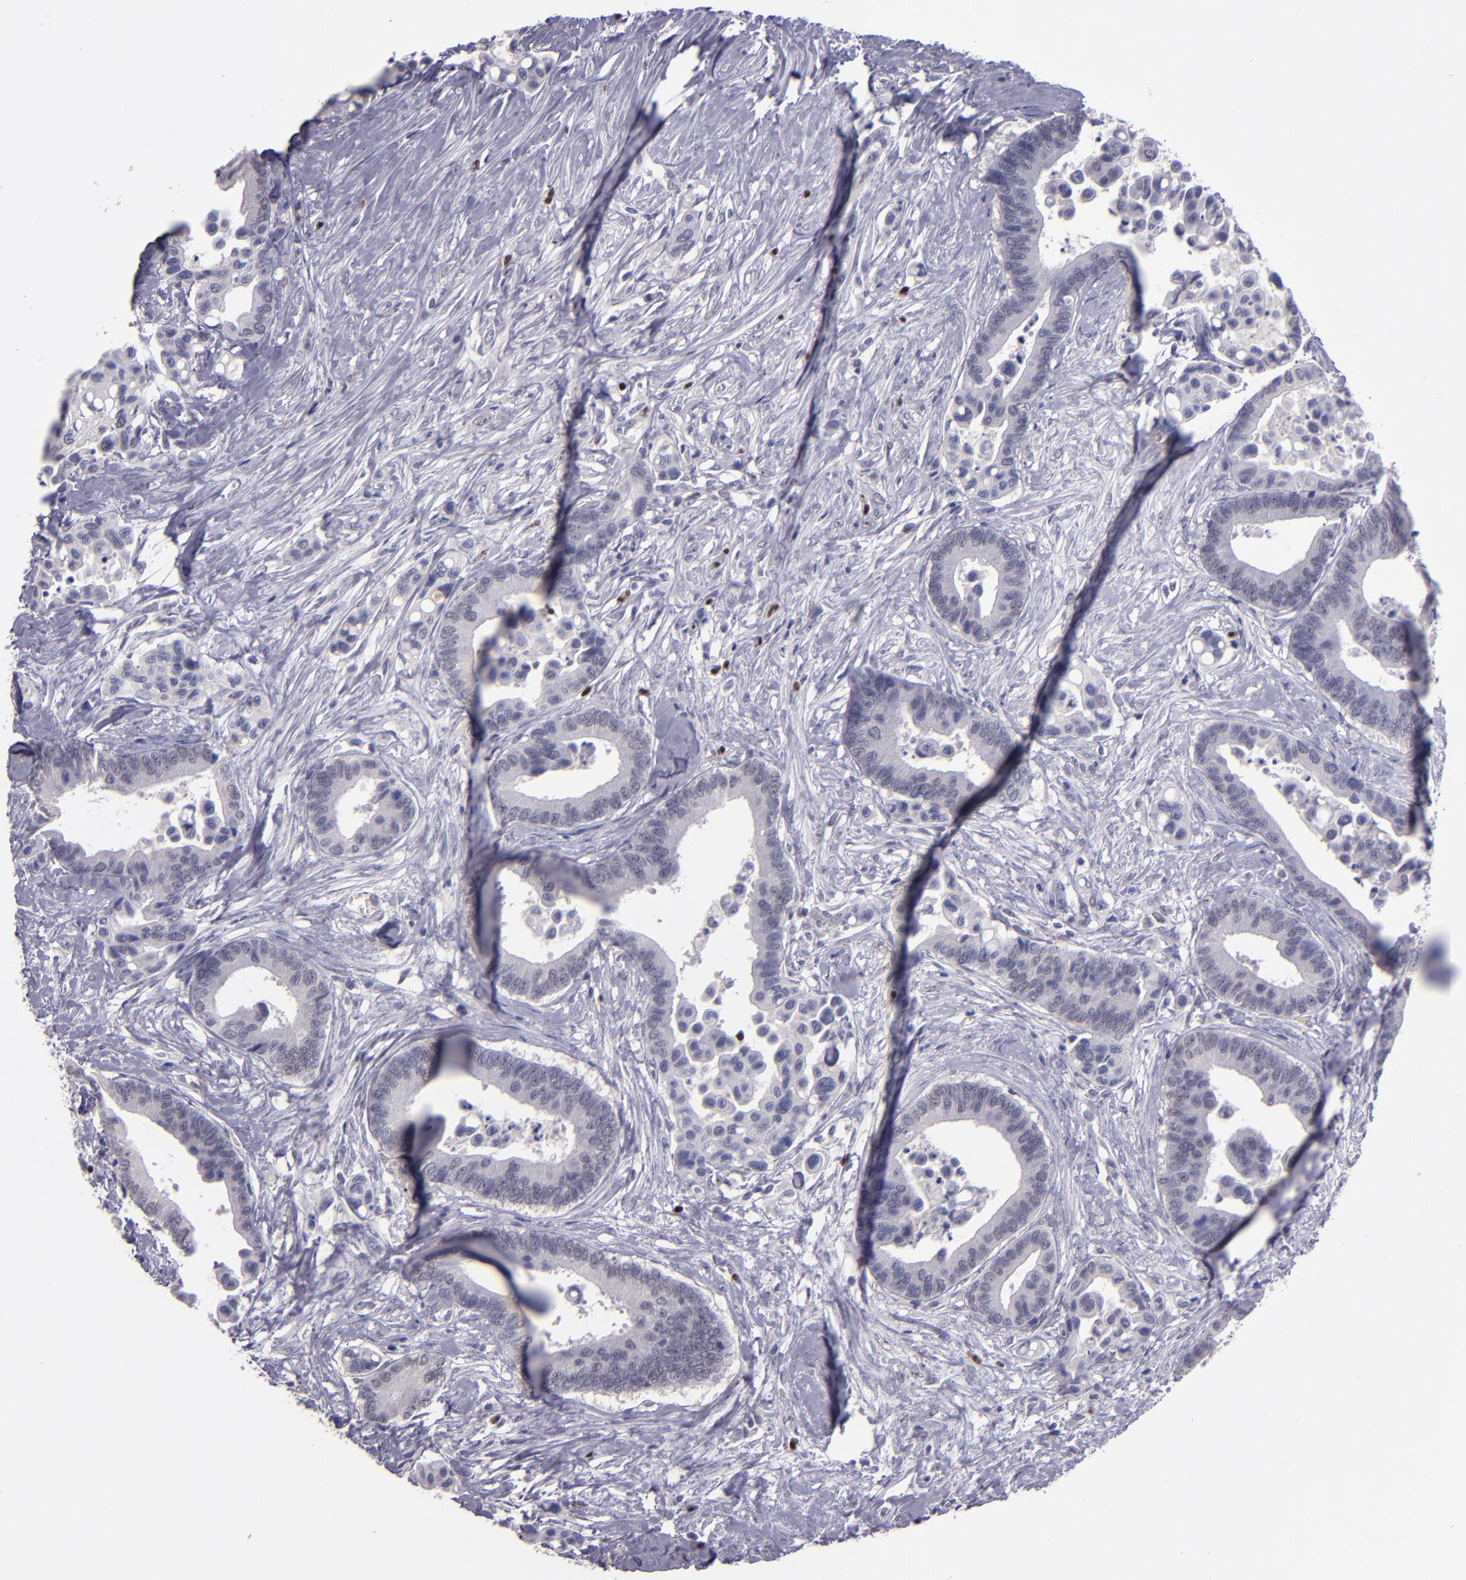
{"staining": {"intensity": "negative", "quantity": "none", "location": "none"}, "tissue": "colorectal cancer", "cell_type": "Tumor cells", "image_type": "cancer", "snomed": [{"axis": "morphology", "description": "Adenocarcinoma, NOS"}, {"axis": "topography", "description": "Colon"}], "caption": "Image shows no protein staining in tumor cells of colorectal cancer tissue.", "gene": "CEBPE", "patient": {"sex": "male", "age": 82}}